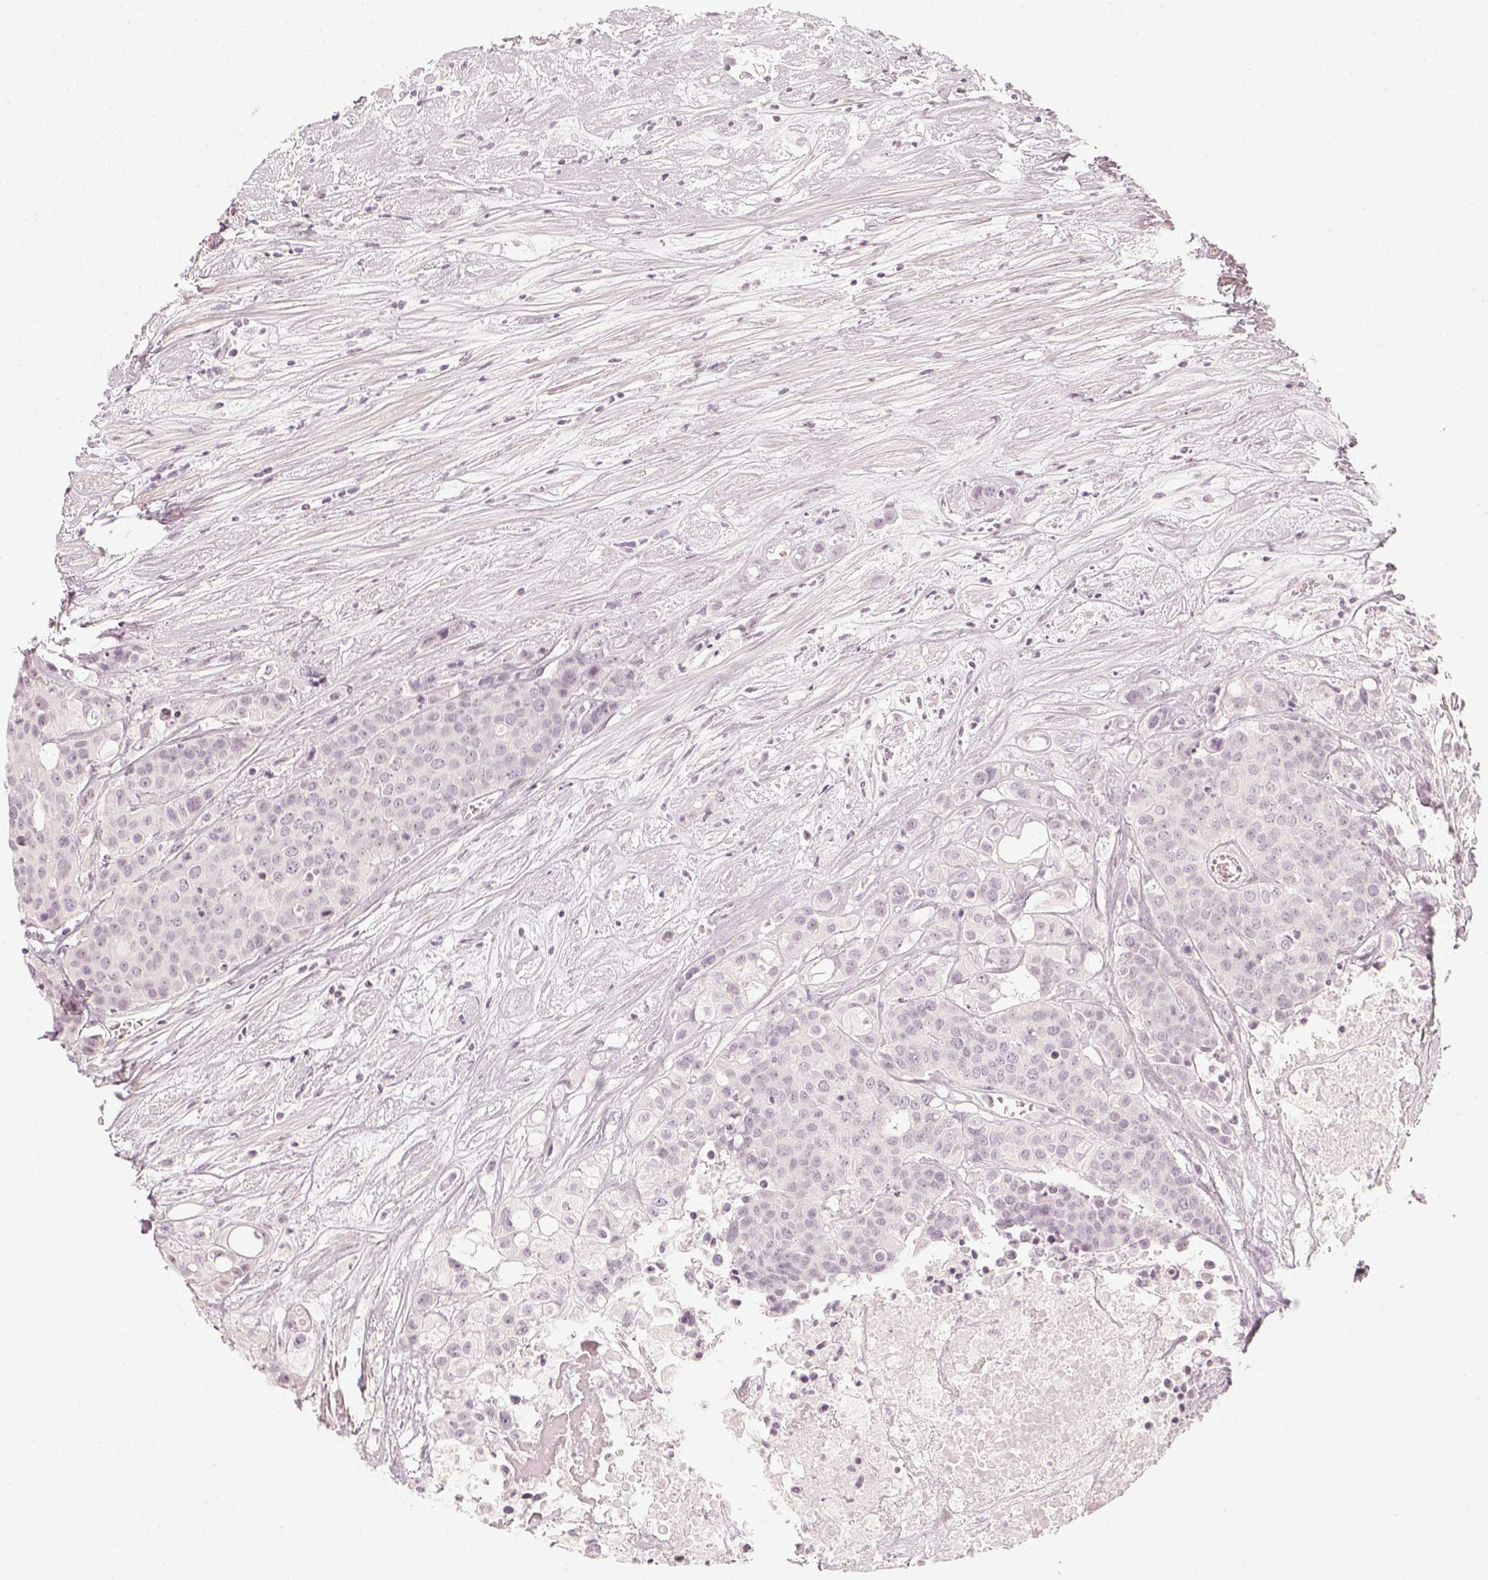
{"staining": {"intensity": "negative", "quantity": "none", "location": "none"}, "tissue": "carcinoid", "cell_type": "Tumor cells", "image_type": "cancer", "snomed": [{"axis": "morphology", "description": "Carcinoid, malignant, NOS"}, {"axis": "topography", "description": "Colon"}], "caption": "The image demonstrates no staining of tumor cells in carcinoid. The staining is performed using DAB brown chromogen with nuclei counter-stained in using hematoxylin.", "gene": "KRT25", "patient": {"sex": "male", "age": 81}}